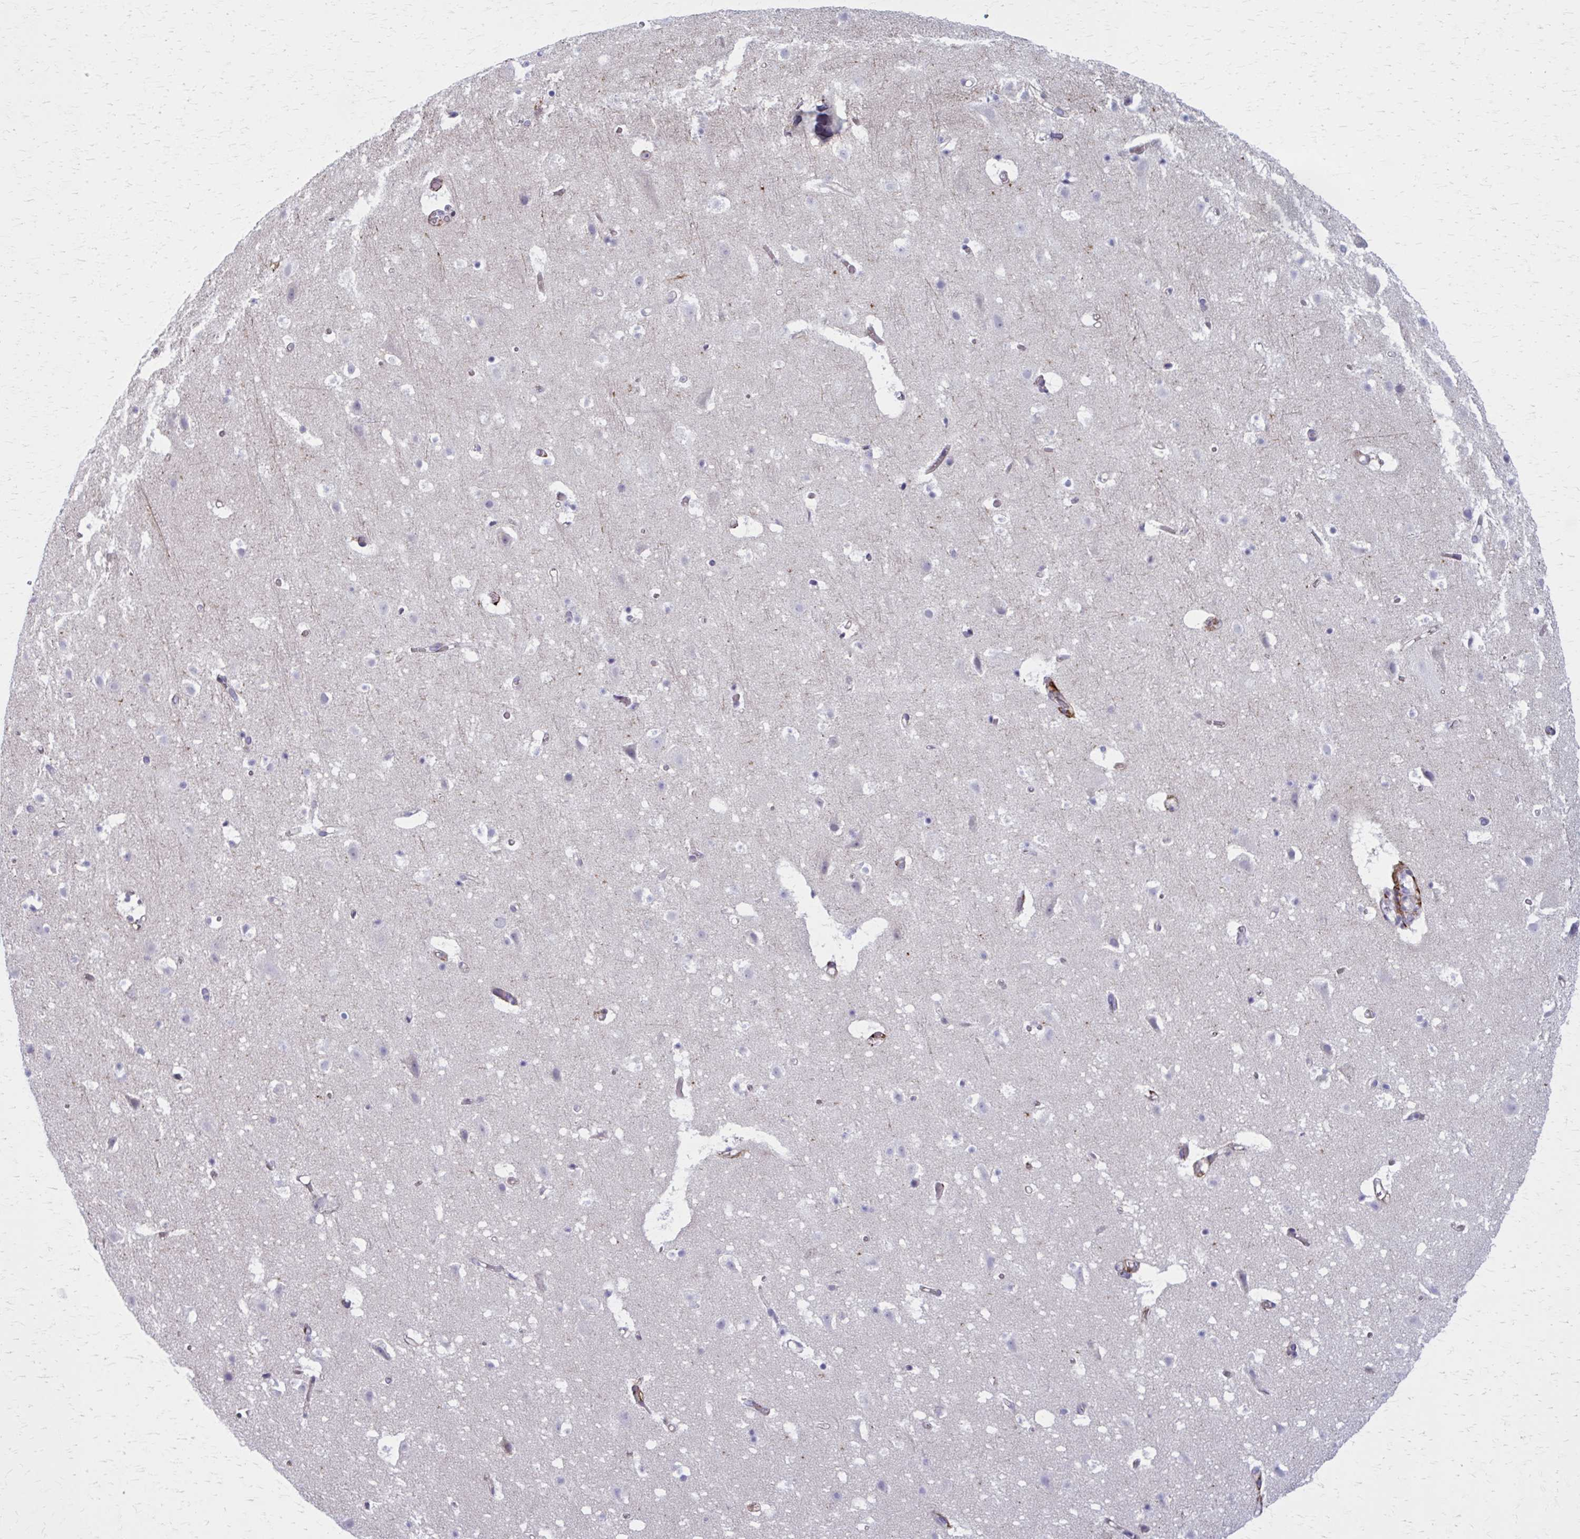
{"staining": {"intensity": "moderate", "quantity": "<25%", "location": "cytoplasmic/membranous"}, "tissue": "cerebral cortex", "cell_type": "Endothelial cells", "image_type": "normal", "snomed": [{"axis": "morphology", "description": "Normal tissue, NOS"}, {"axis": "topography", "description": "Cerebral cortex"}], "caption": "This is a histology image of immunohistochemistry staining of unremarkable cerebral cortex, which shows moderate positivity in the cytoplasmic/membranous of endothelial cells.", "gene": "AKAP12", "patient": {"sex": "female", "age": 42}}